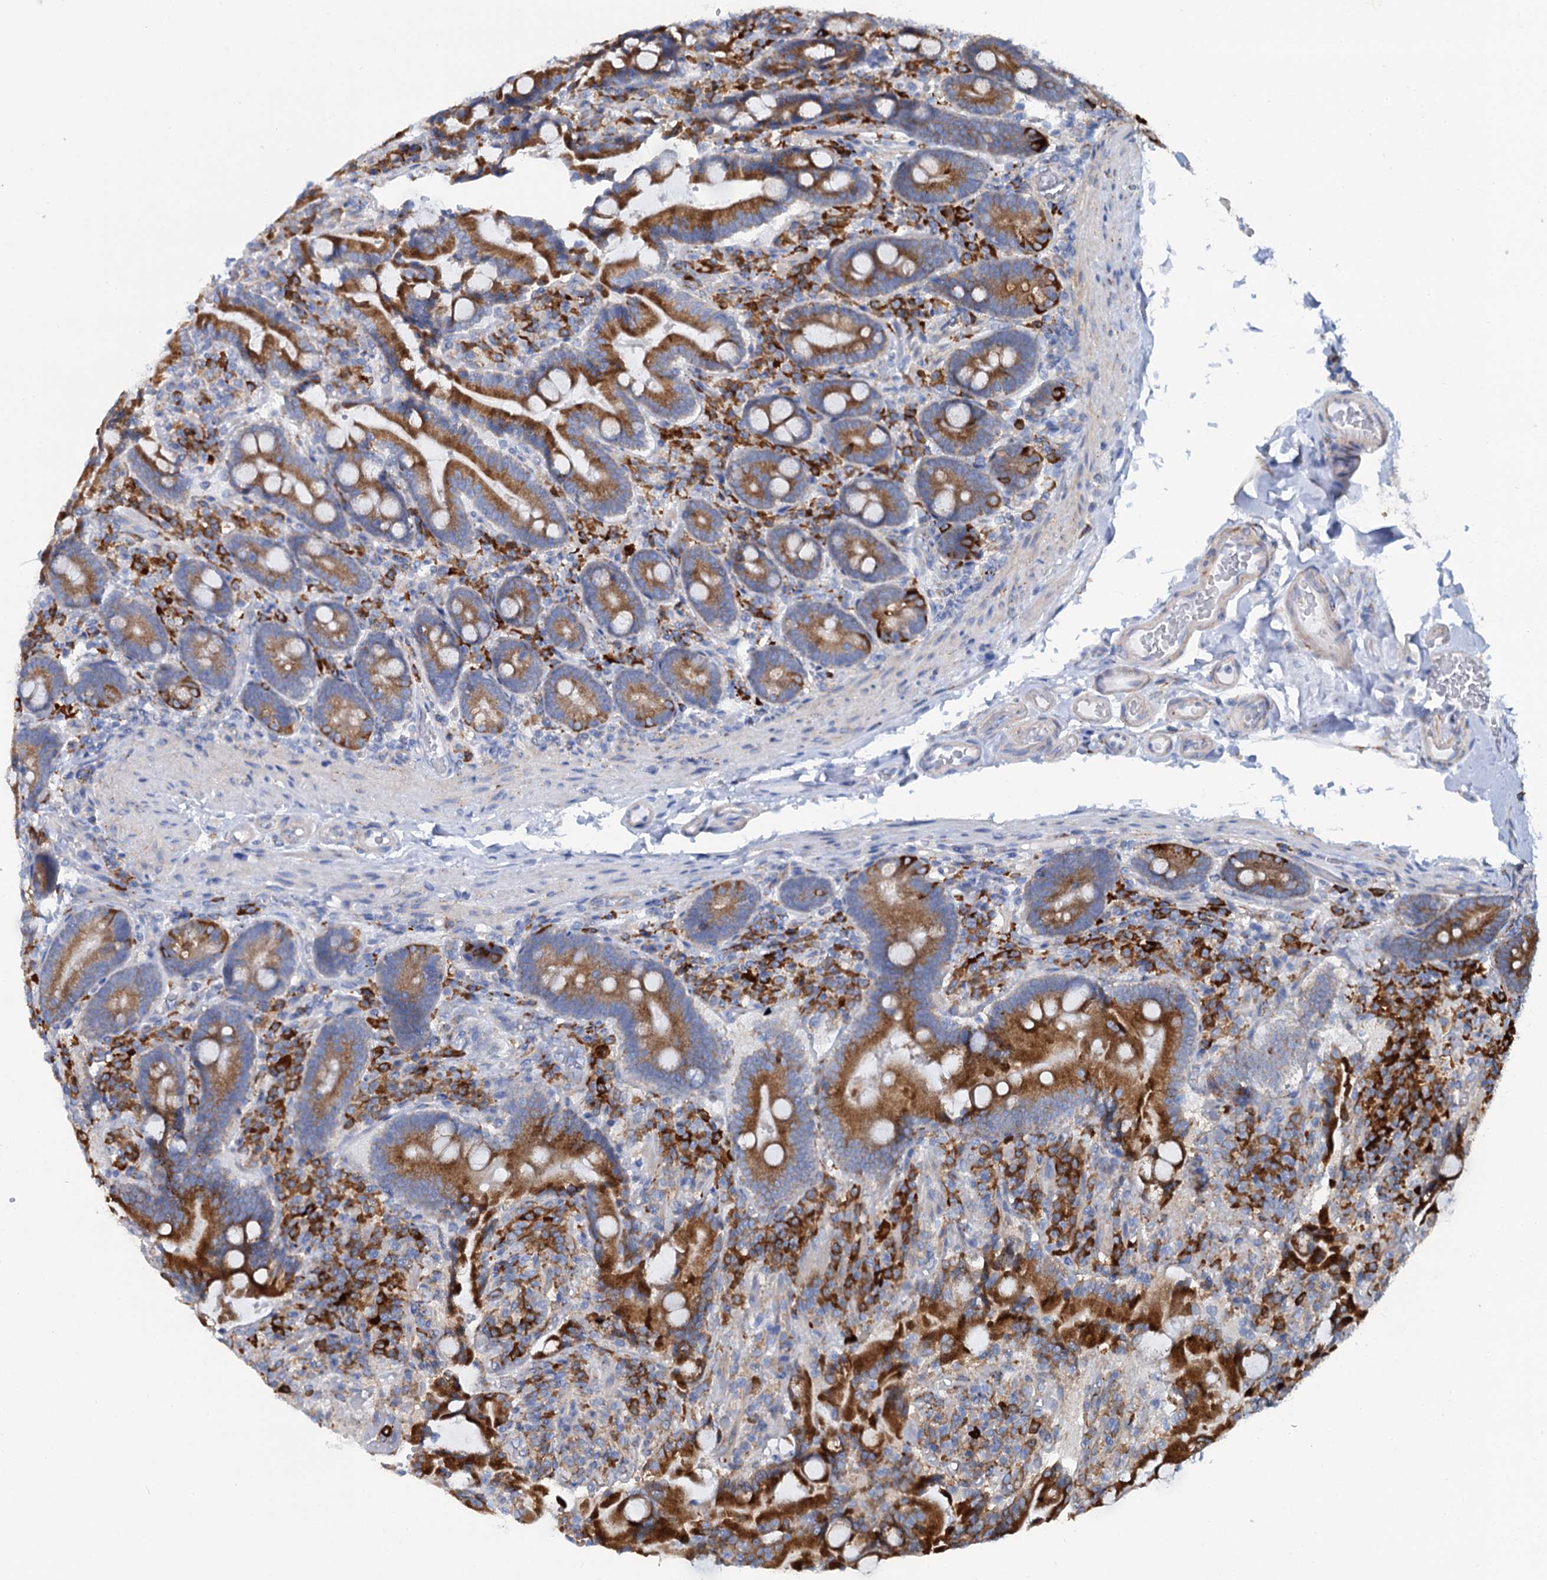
{"staining": {"intensity": "strong", "quantity": ">75%", "location": "cytoplasmic/membranous"}, "tissue": "duodenum", "cell_type": "Glandular cells", "image_type": "normal", "snomed": [{"axis": "morphology", "description": "Normal tissue, NOS"}, {"axis": "topography", "description": "Duodenum"}], "caption": "Duodenum stained with immunohistochemistry (IHC) displays strong cytoplasmic/membranous expression in about >75% of glandular cells. (Stains: DAB (3,3'-diaminobenzidine) in brown, nuclei in blue, Microscopy: brightfield microscopy at high magnification).", "gene": "SHE", "patient": {"sex": "female", "age": 62}}